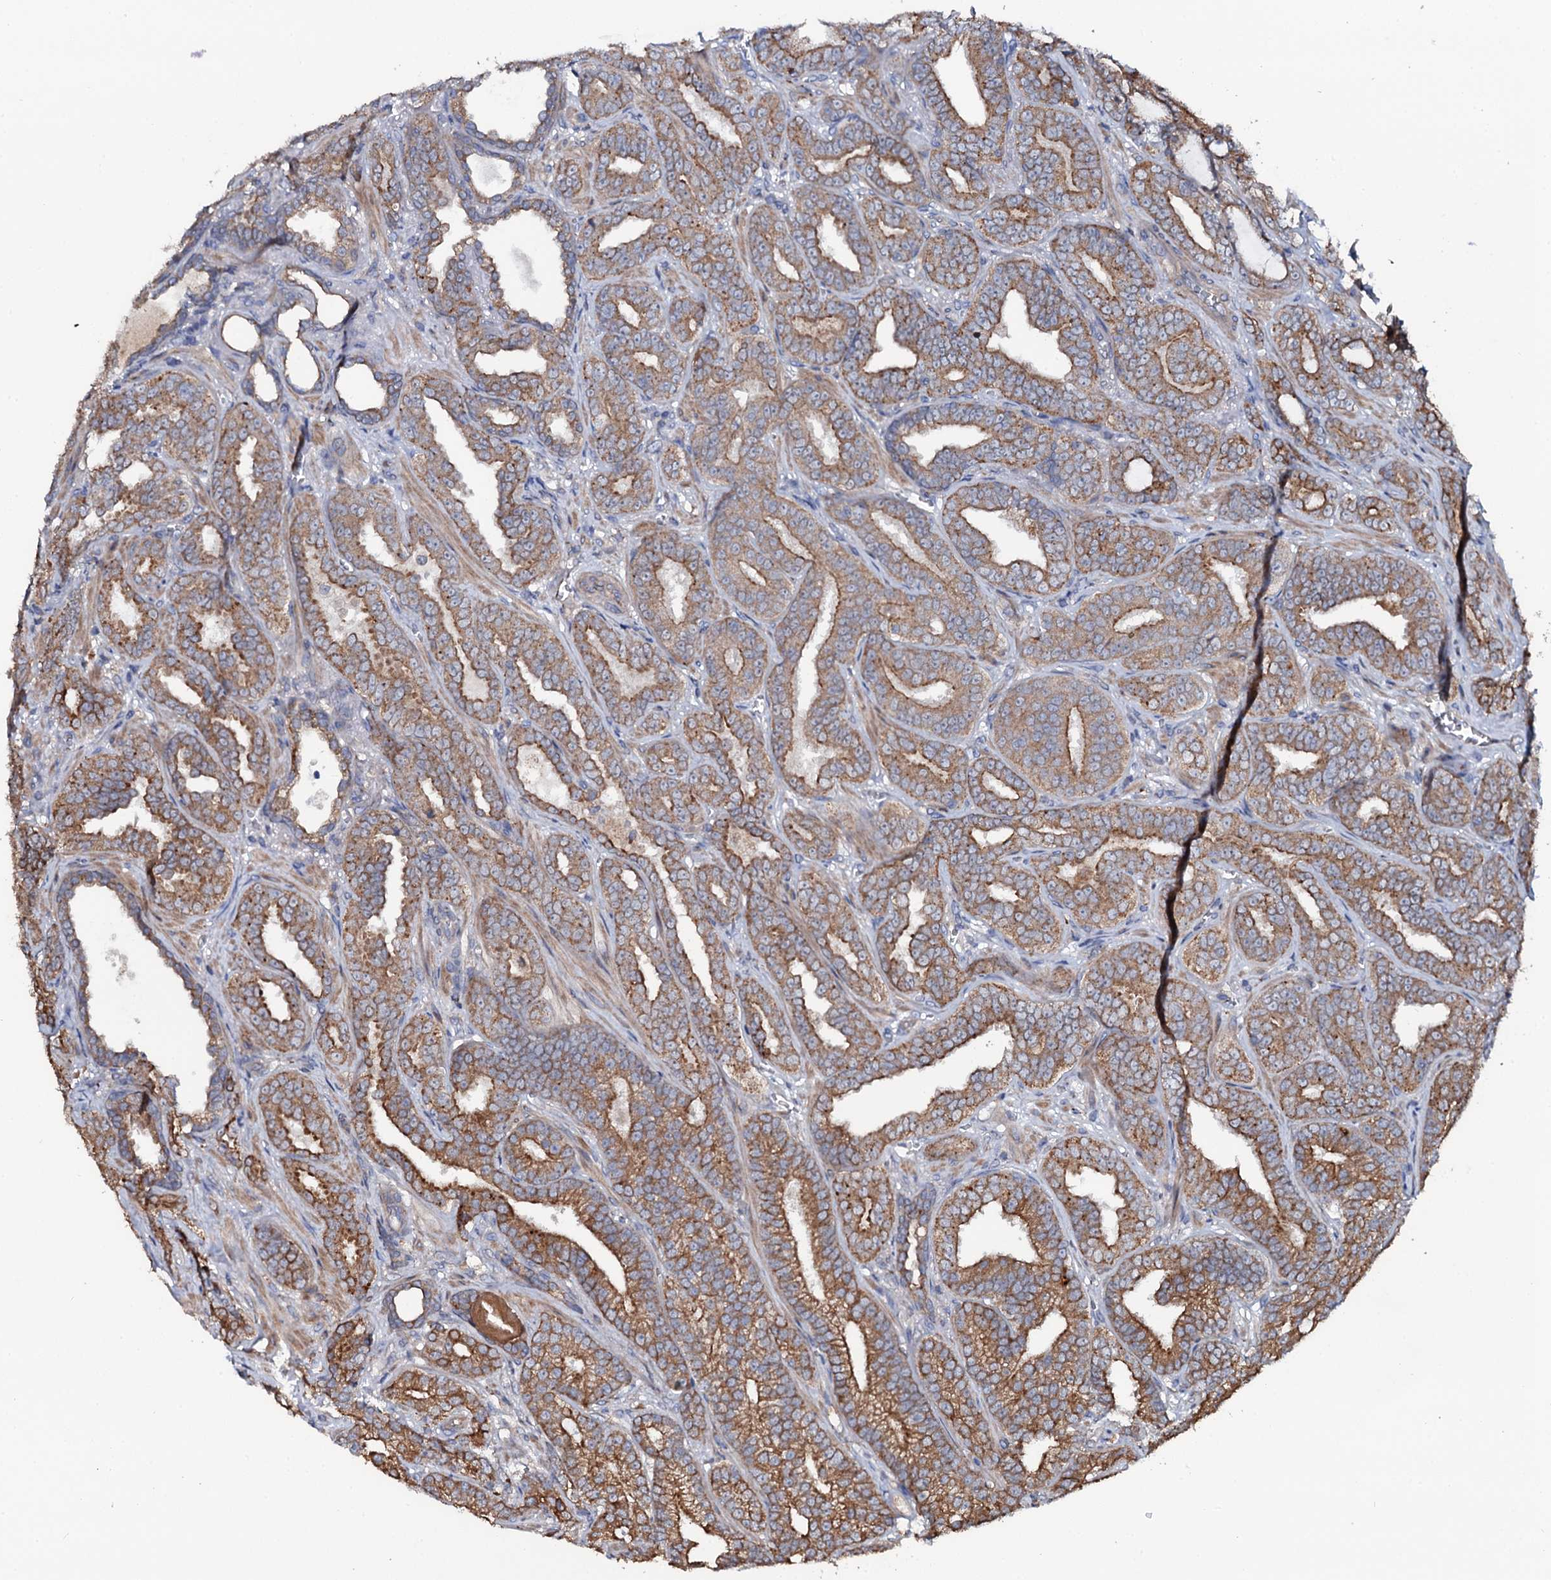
{"staining": {"intensity": "moderate", "quantity": ">75%", "location": "cytoplasmic/membranous"}, "tissue": "prostate cancer", "cell_type": "Tumor cells", "image_type": "cancer", "snomed": [{"axis": "morphology", "description": "Adenocarcinoma, High grade"}, {"axis": "topography", "description": "Prostate and seminal vesicle, NOS"}], "caption": "Prostate adenocarcinoma (high-grade) stained for a protein displays moderate cytoplasmic/membranous positivity in tumor cells.", "gene": "GLCE", "patient": {"sex": "male", "age": 67}}